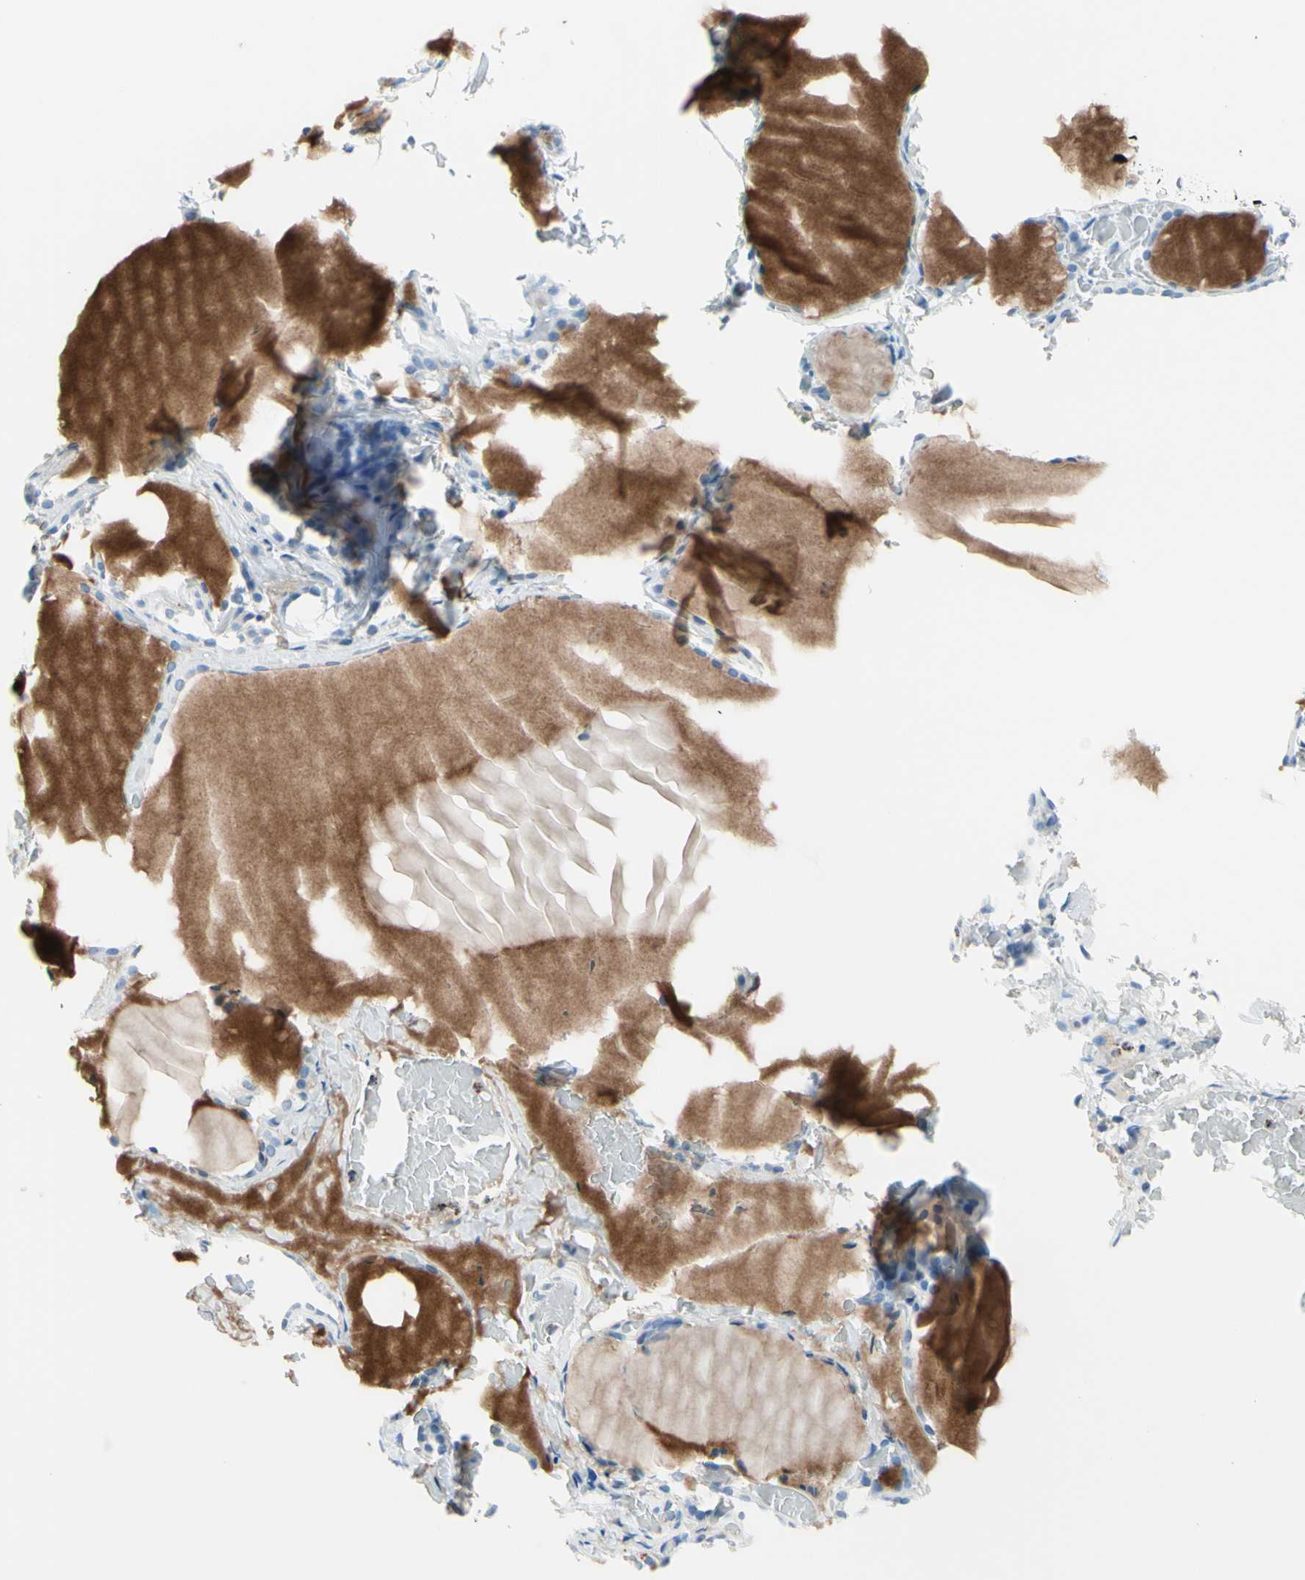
{"staining": {"intensity": "negative", "quantity": "none", "location": "none"}, "tissue": "thyroid gland", "cell_type": "Glandular cells", "image_type": "normal", "snomed": [{"axis": "morphology", "description": "Normal tissue, NOS"}, {"axis": "topography", "description": "Thyroid gland"}], "caption": "This image is of normal thyroid gland stained with immunohistochemistry to label a protein in brown with the nuclei are counter-stained blue. There is no staining in glandular cells. Brightfield microscopy of IHC stained with DAB (brown) and hematoxylin (blue), captured at high magnification.", "gene": "CYSLTR1", "patient": {"sex": "female", "age": 22}}